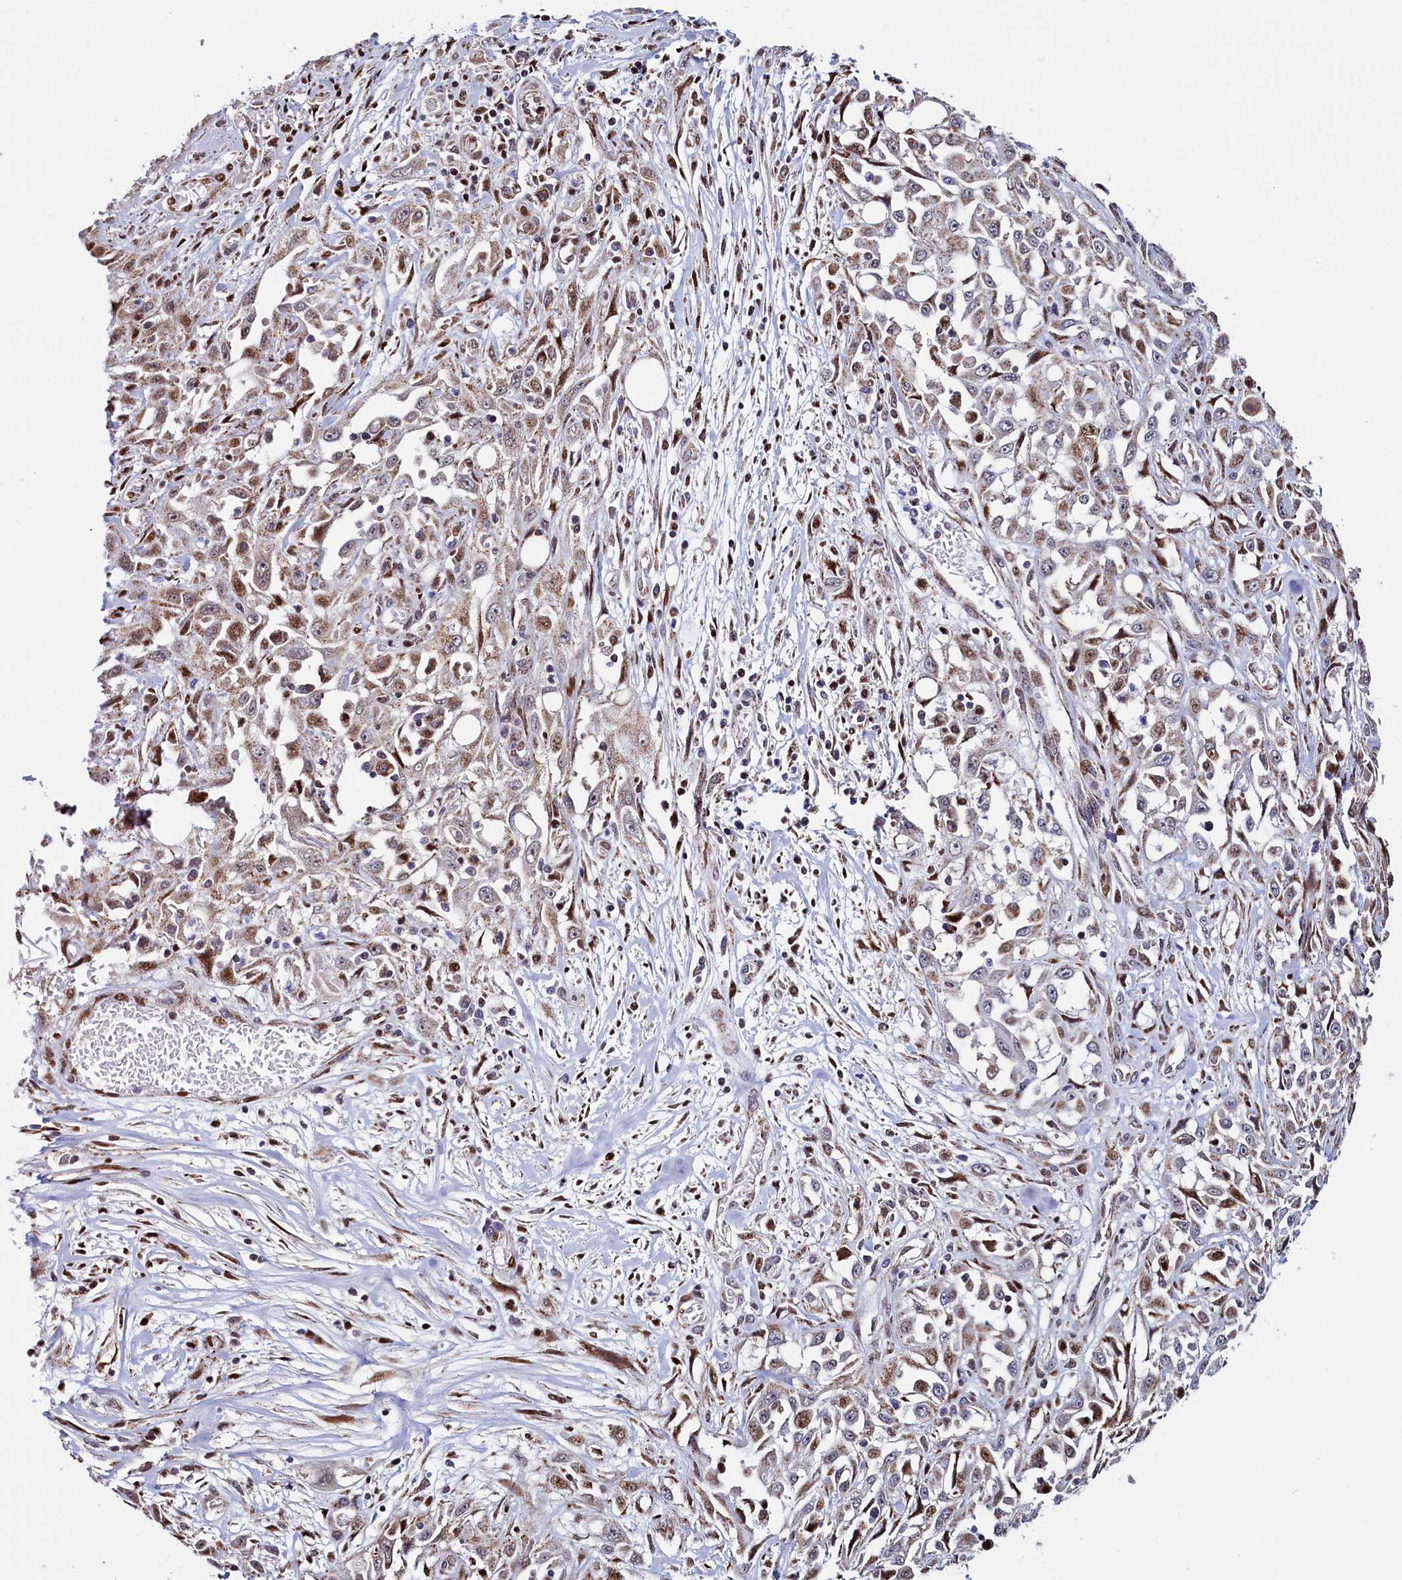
{"staining": {"intensity": "moderate", "quantity": ">75%", "location": "cytoplasmic/membranous"}, "tissue": "skin cancer", "cell_type": "Tumor cells", "image_type": "cancer", "snomed": [{"axis": "morphology", "description": "Squamous cell carcinoma, NOS"}, {"axis": "morphology", "description": "Squamous cell carcinoma, metastatic, NOS"}, {"axis": "topography", "description": "Skin"}, {"axis": "topography", "description": "Lymph node"}], "caption": "Immunohistochemistry photomicrograph of neoplastic tissue: skin cancer stained using immunohistochemistry reveals medium levels of moderate protein expression localized specifically in the cytoplasmic/membranous of tumor cells, appearing as a cytoplasmic/membranous brown color.", "gene": "HDGFL3", "patient": {"sex": "male", "age": 75}}